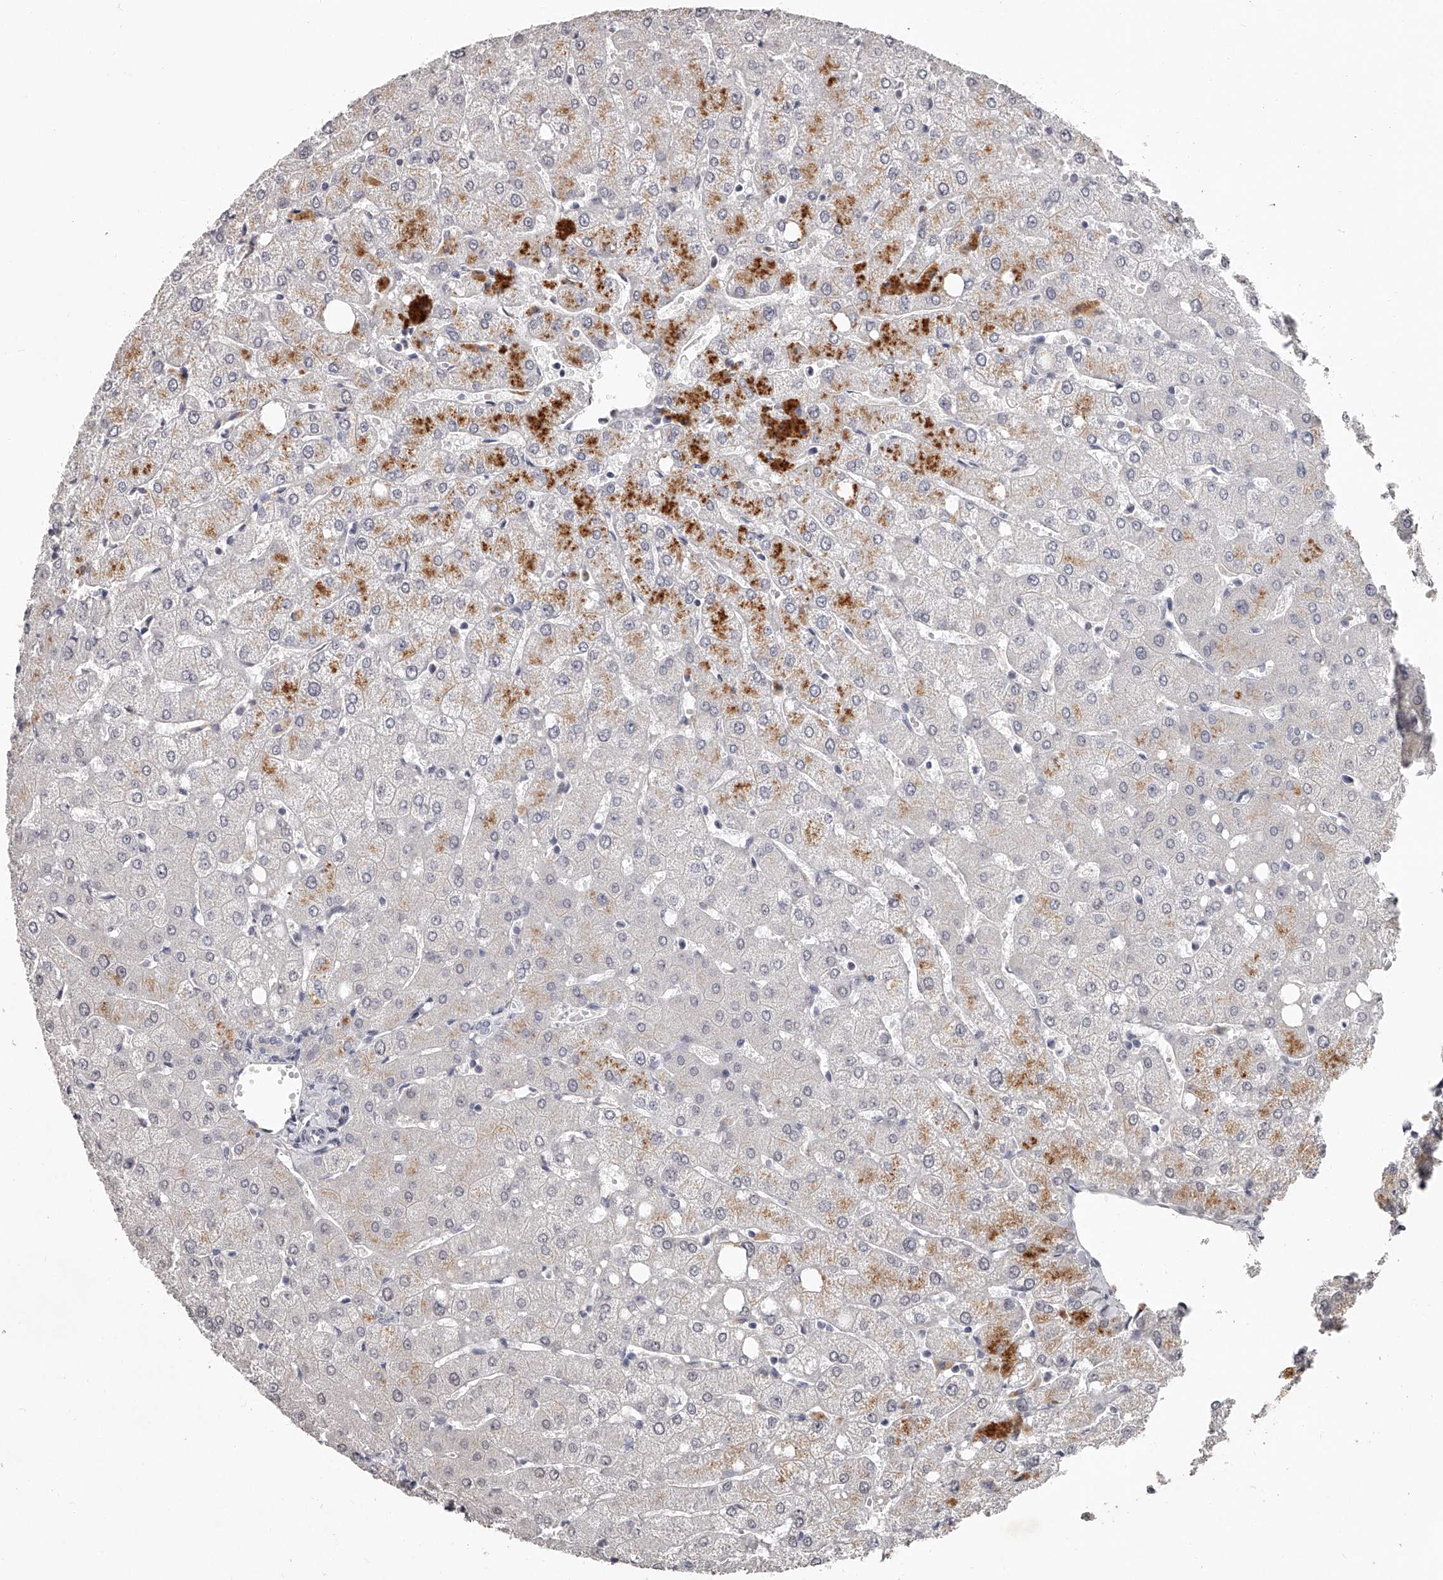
{"staining": {"intensity": "negative", "quantity": "none", "location": "none"}, "tissue": "liver", "cell_type": "Cholangiocytes", "image_type": "normal", "snomed": [{"axis": "morphology", "description": "Normal tissue, NOS"}, {"axis": "topography", "description": "Liver"}], "caption": "IHC photomicrograph of benign liver stained for a protein (brown), which demonstrates no expression in cholangiocytes.", "gene": "NT5DC1", "patient": {"sex": "female", "age": 54}}